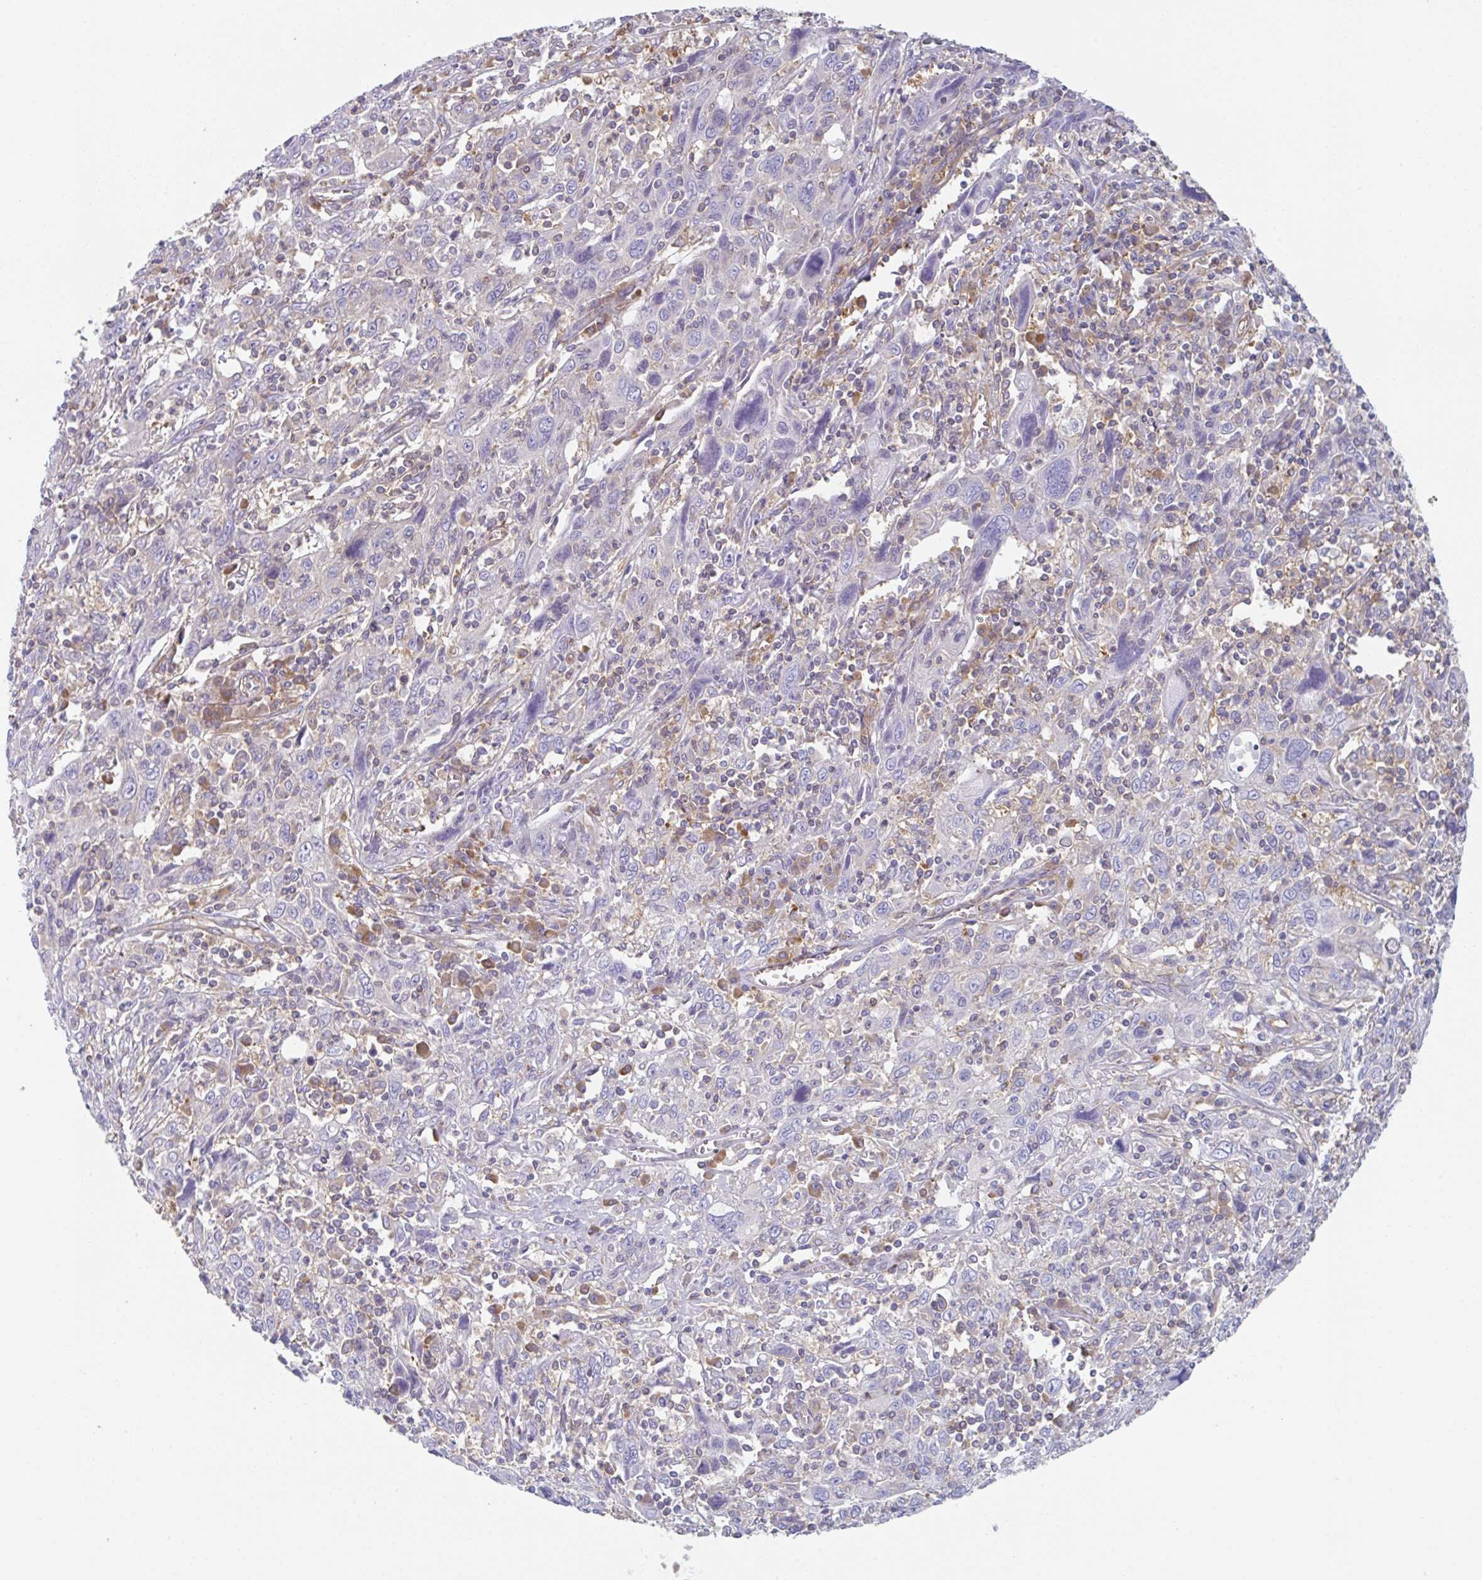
{"staining": {"intensity": "negative", "quantity": "none", "location": "none"}, "tissue": "cervical cancer", "cell_type": "Tumor cells", "image_type": "cancer", "snomed": [{"axis": "morphology", "description": "Squamous cell carcinoma, NOS"}, {"axis": "topography", "description": "Cervix"}], "caption": "Immunohistochemistry (IHC) photomicrograph of cervical cancer (squamous cell carcinoma) stained for a protein (brown), which shows no positivity in tumor cells.", "gene": "AMPD2", "patient": {"sex": "female", "age": 46}}